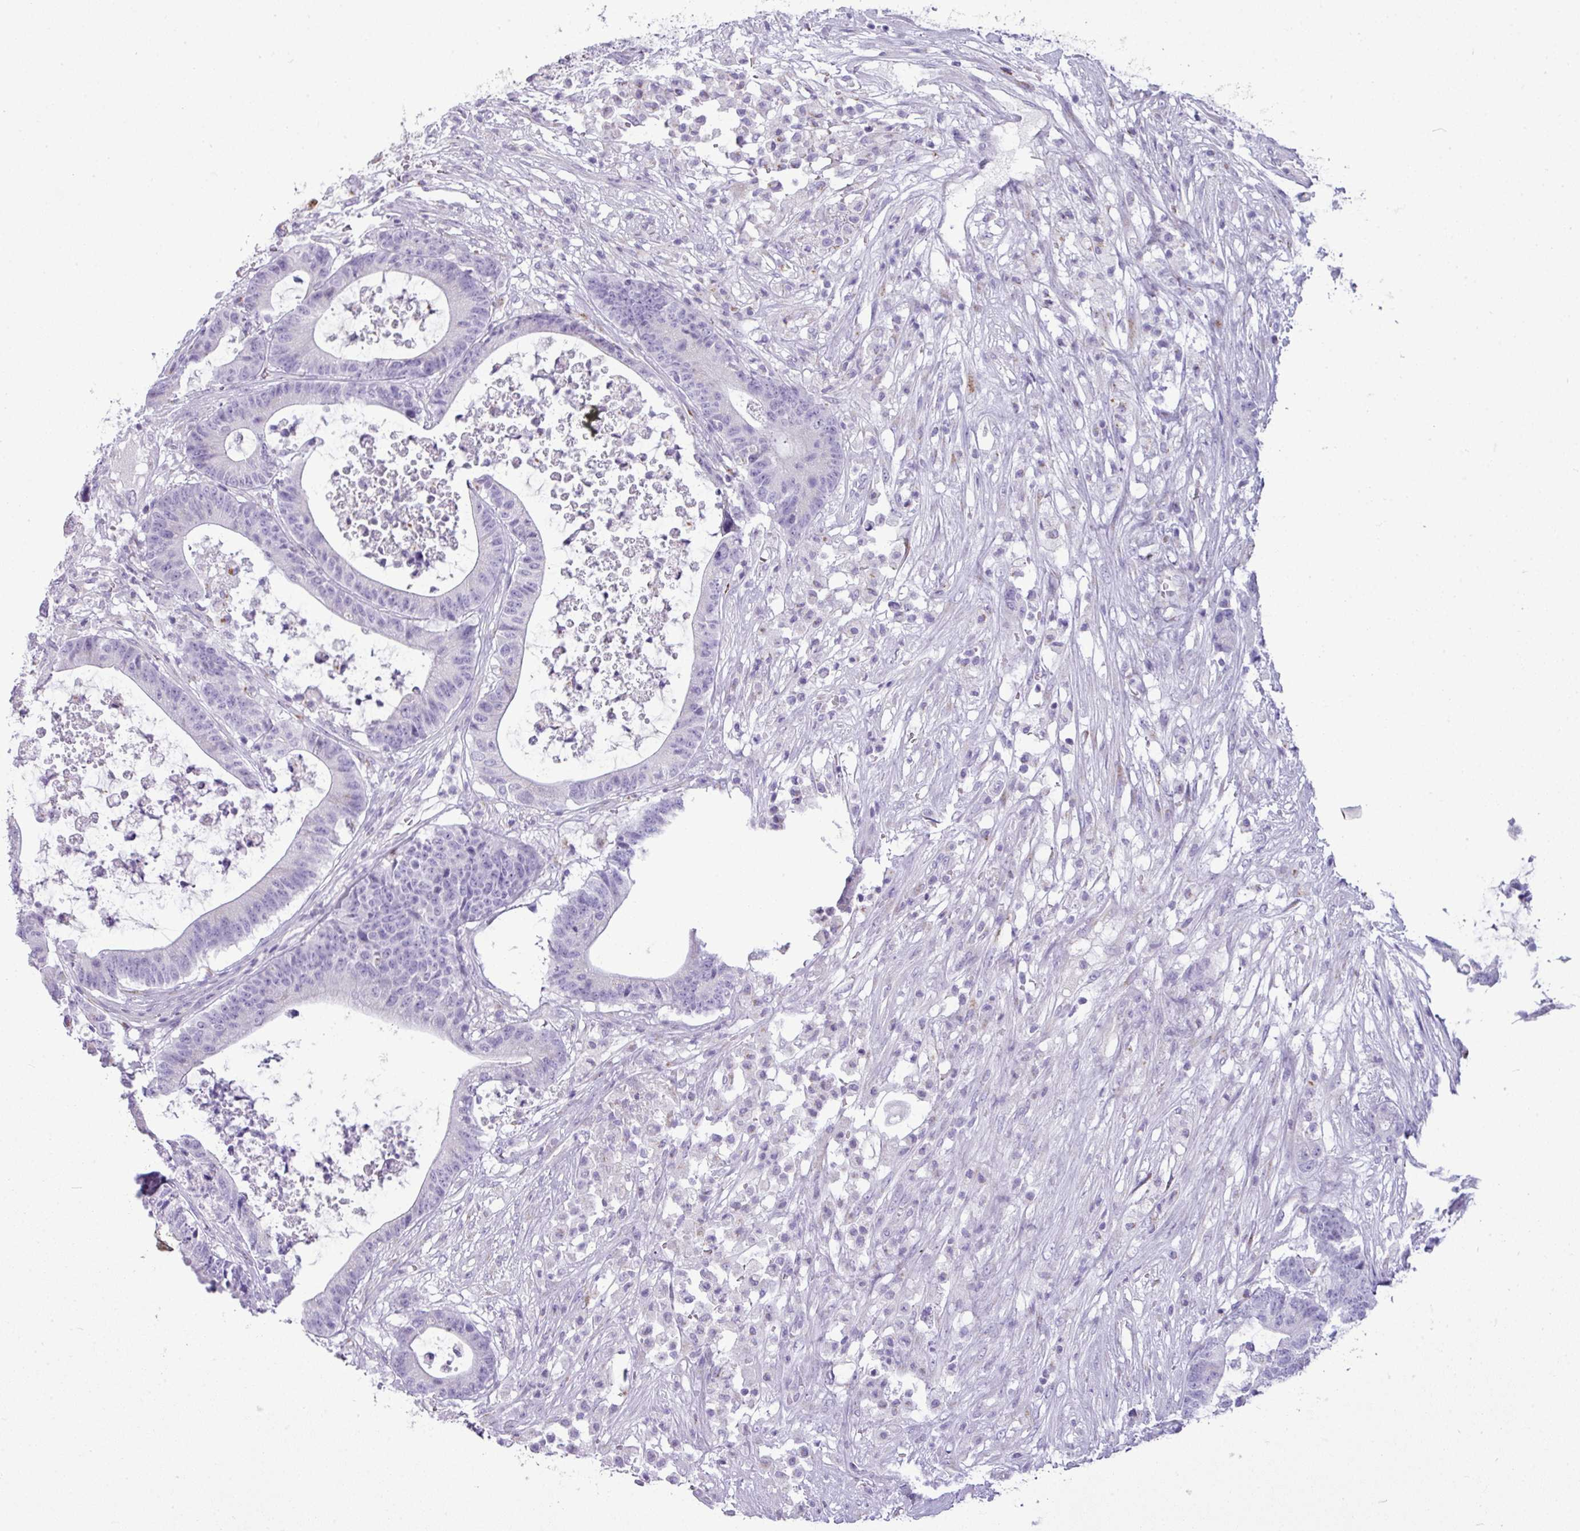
{"staining": {"intensity": "negative", "quantity": "none", "location": "none"}, "tissue": "colorectal cancer", "cell_type": "Tumor cells", "image_type": "cancer", "snomed": [{"axis": "morphology", "description": "Adenocarcinoma, NOS"}, {"axis": "topography", "description": "Colon"}], "caption": "Colorectal cancer was stained to show a protein in brown. There is no significant positivity in tumor cells.", "gene": "FAM43A", "patient": {"sex": "female", "age": 84}}